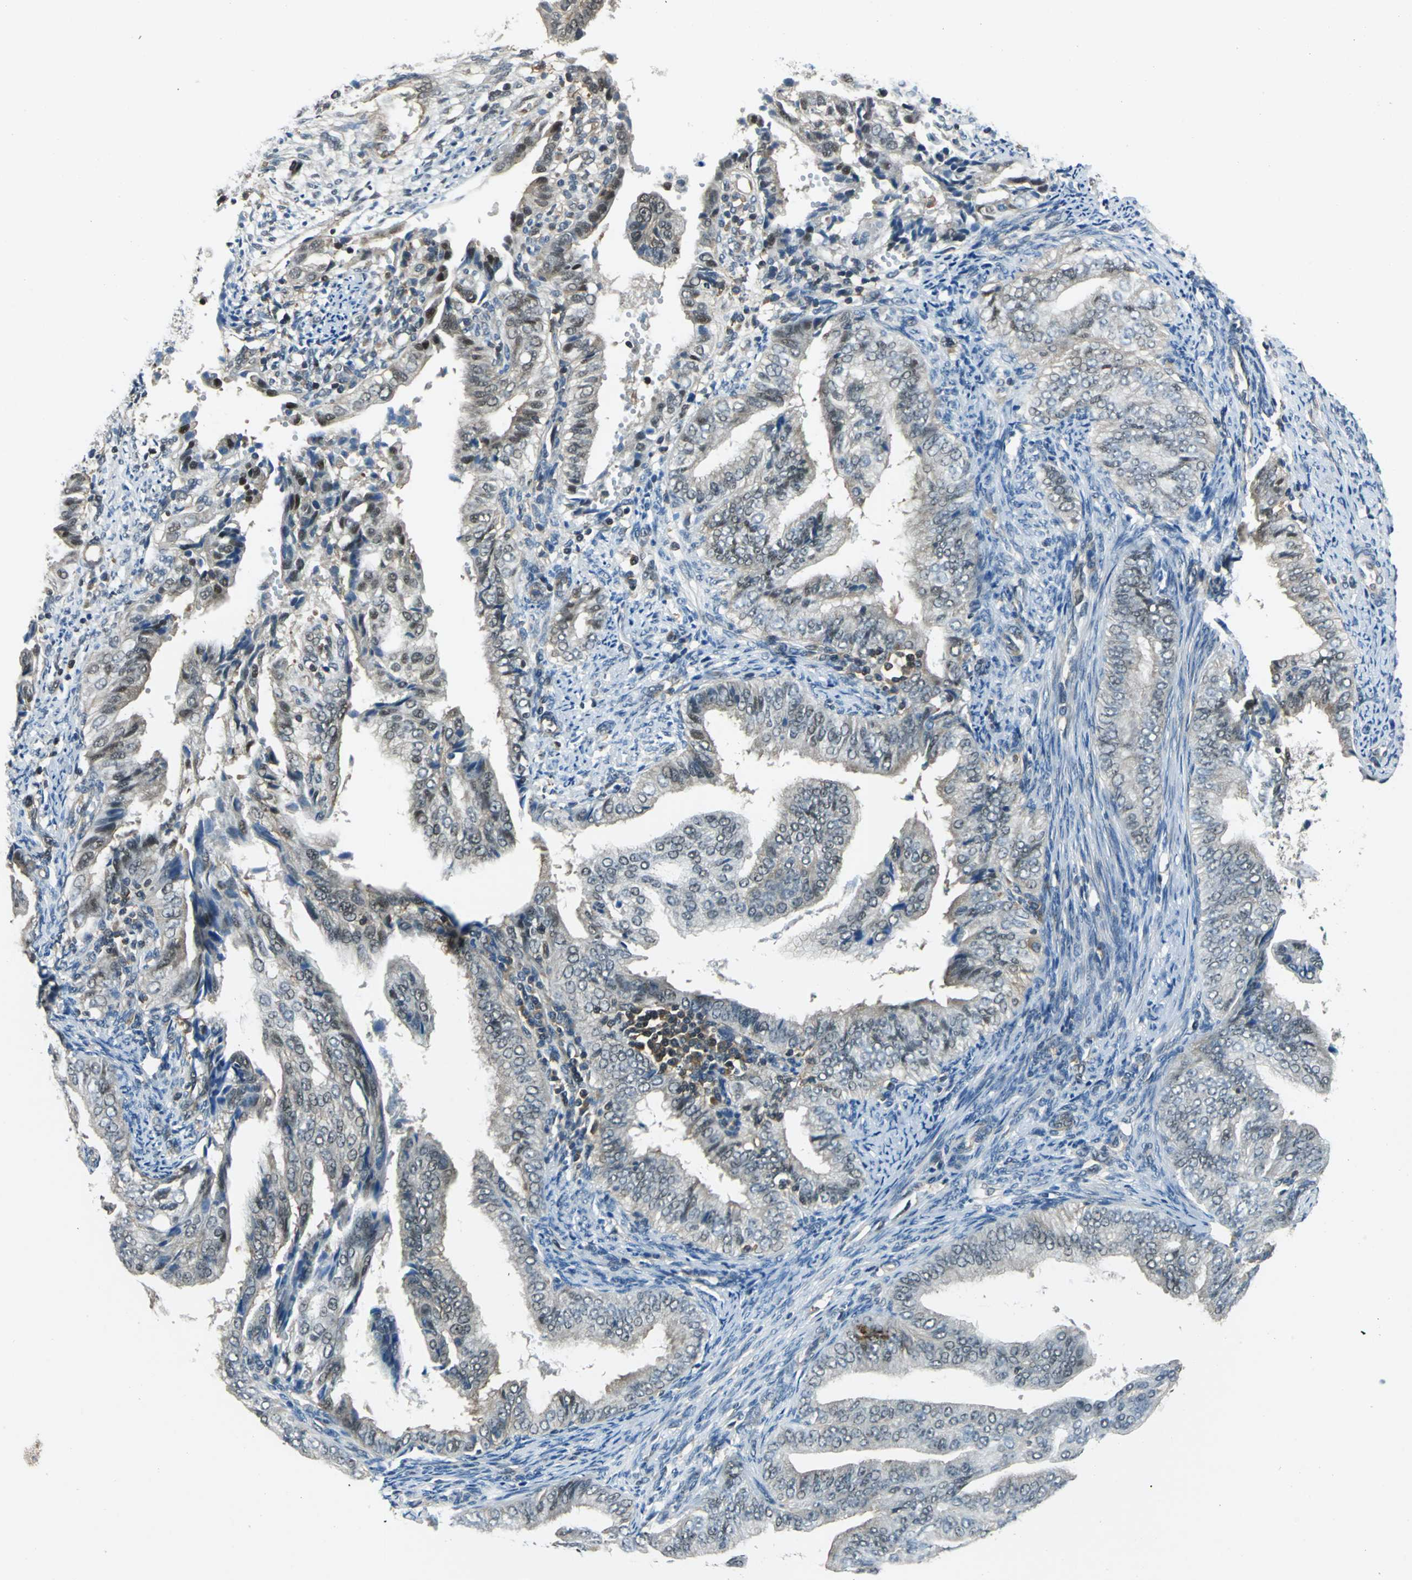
{"staining": {"intensity": "weak", "quantity": "<25%", "location": "cytoplasmic/membranous,nuclear"}, "tissue": "endometrial cancer", "cell_type": "Tumor cells", "image_type": "cancer", "snomed": [{"axis": "morphology", "description": "Adenocarcinoma, NOS"}, {"axis": "topography", "description": "Endometrium"}], "caption": "Immunohistochemical staining of adenocarcinoma (endometrial) demonstrates no significant staining in tumor cells. (Immunohistochemistry (ihc), brightfield microscopy, high magnification).", "gene": "ARPC3", "patient": {"sex": "female", "age": 58}}